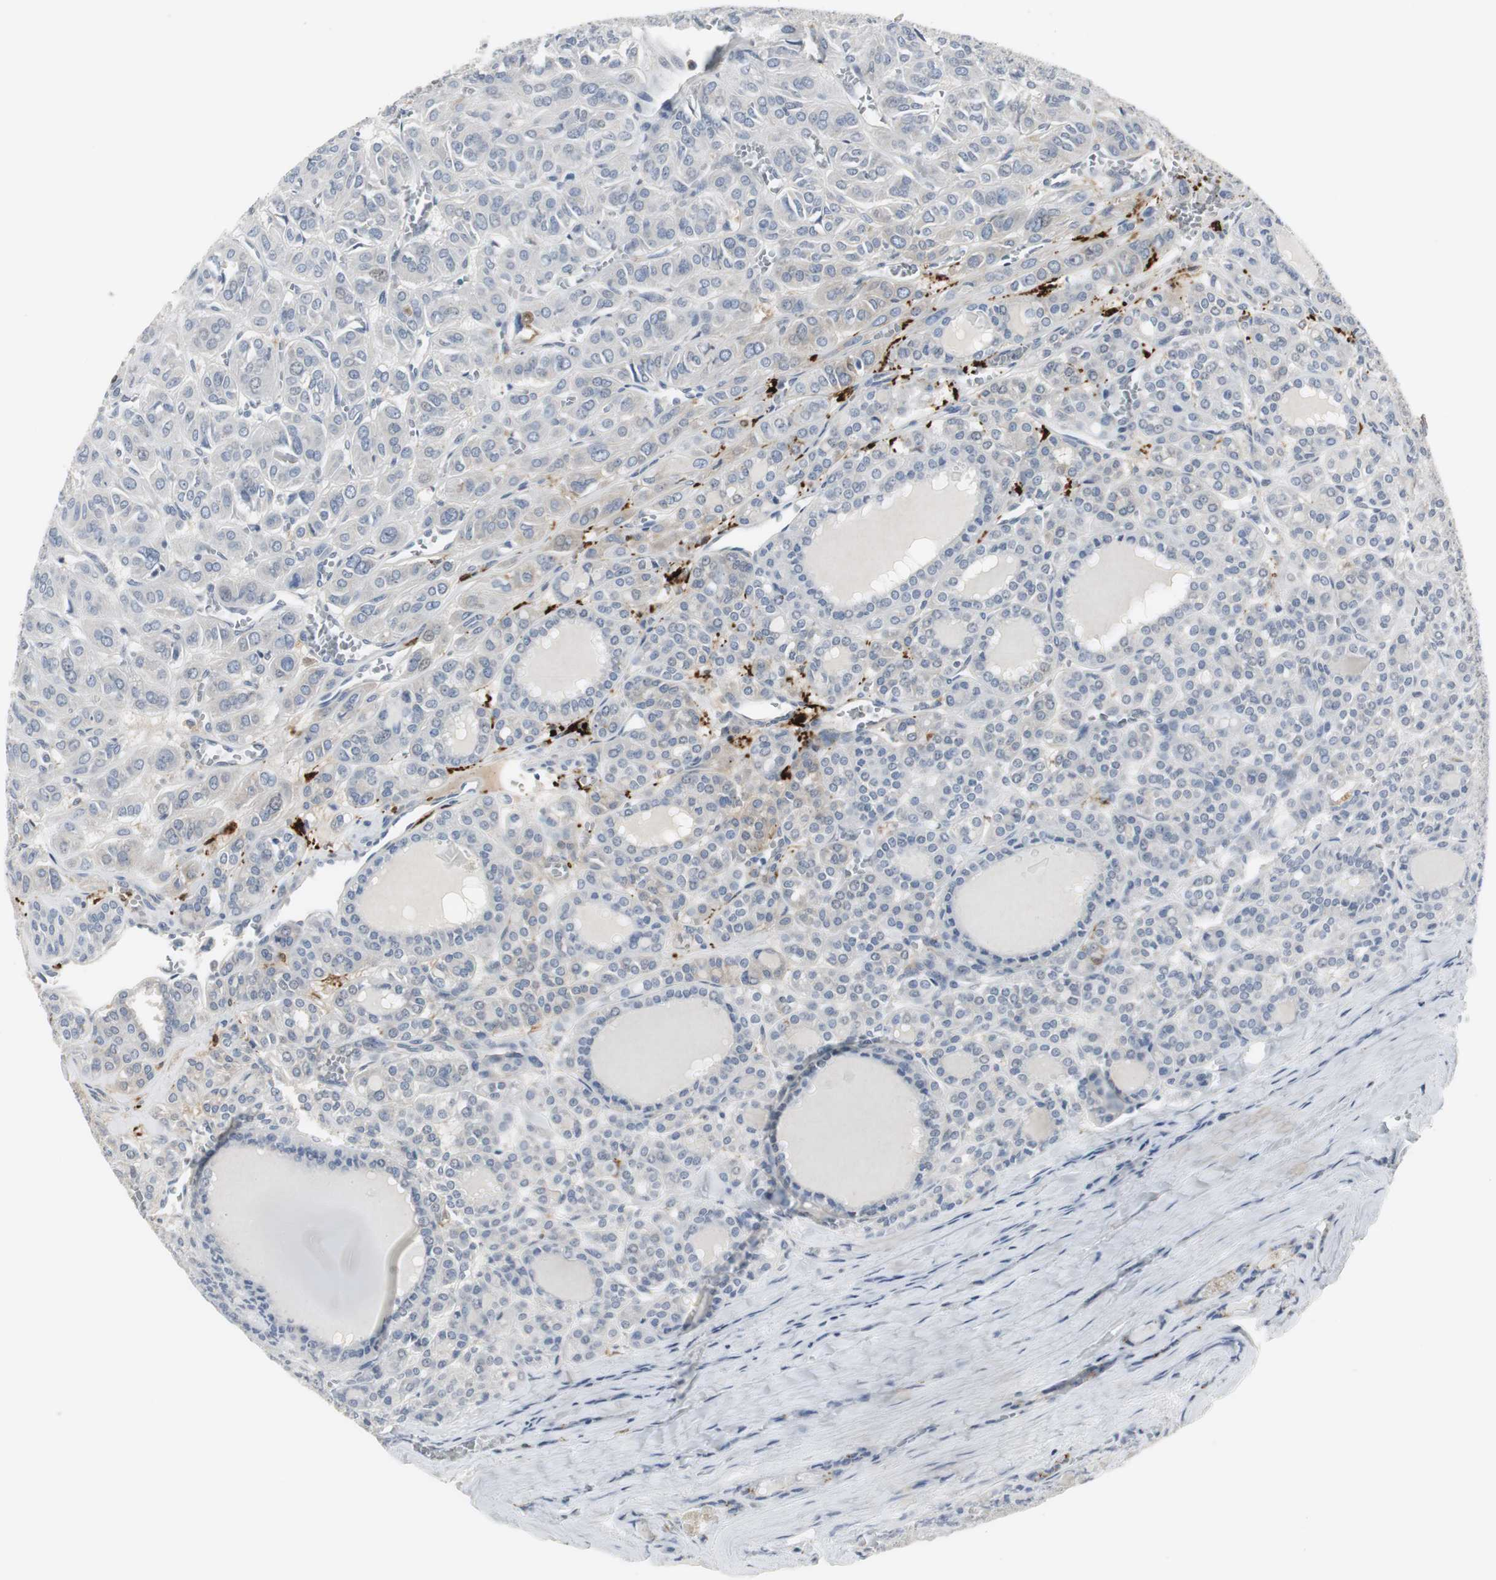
{"staining": {"intensity": "negative", "quantity": "none", "location": "none"}, "tissue": "thyroid cancer", "cell_type": "Tumor cells", "image_type": "cancer", "snomed": [{"axis": "morphology", "description": "Follicular adenoma carcinoma, NOS"}, {"axis": "topography", "description": "Thyroid gland"}], "caption": "This is a micrograph of immunohistochemistry (IHC) staining of thyroid follicular adenoma carcinoma, which shows no expression in tumor cells.", "gene": "PI15", "patient": {"sex": "female", "age": 71}}